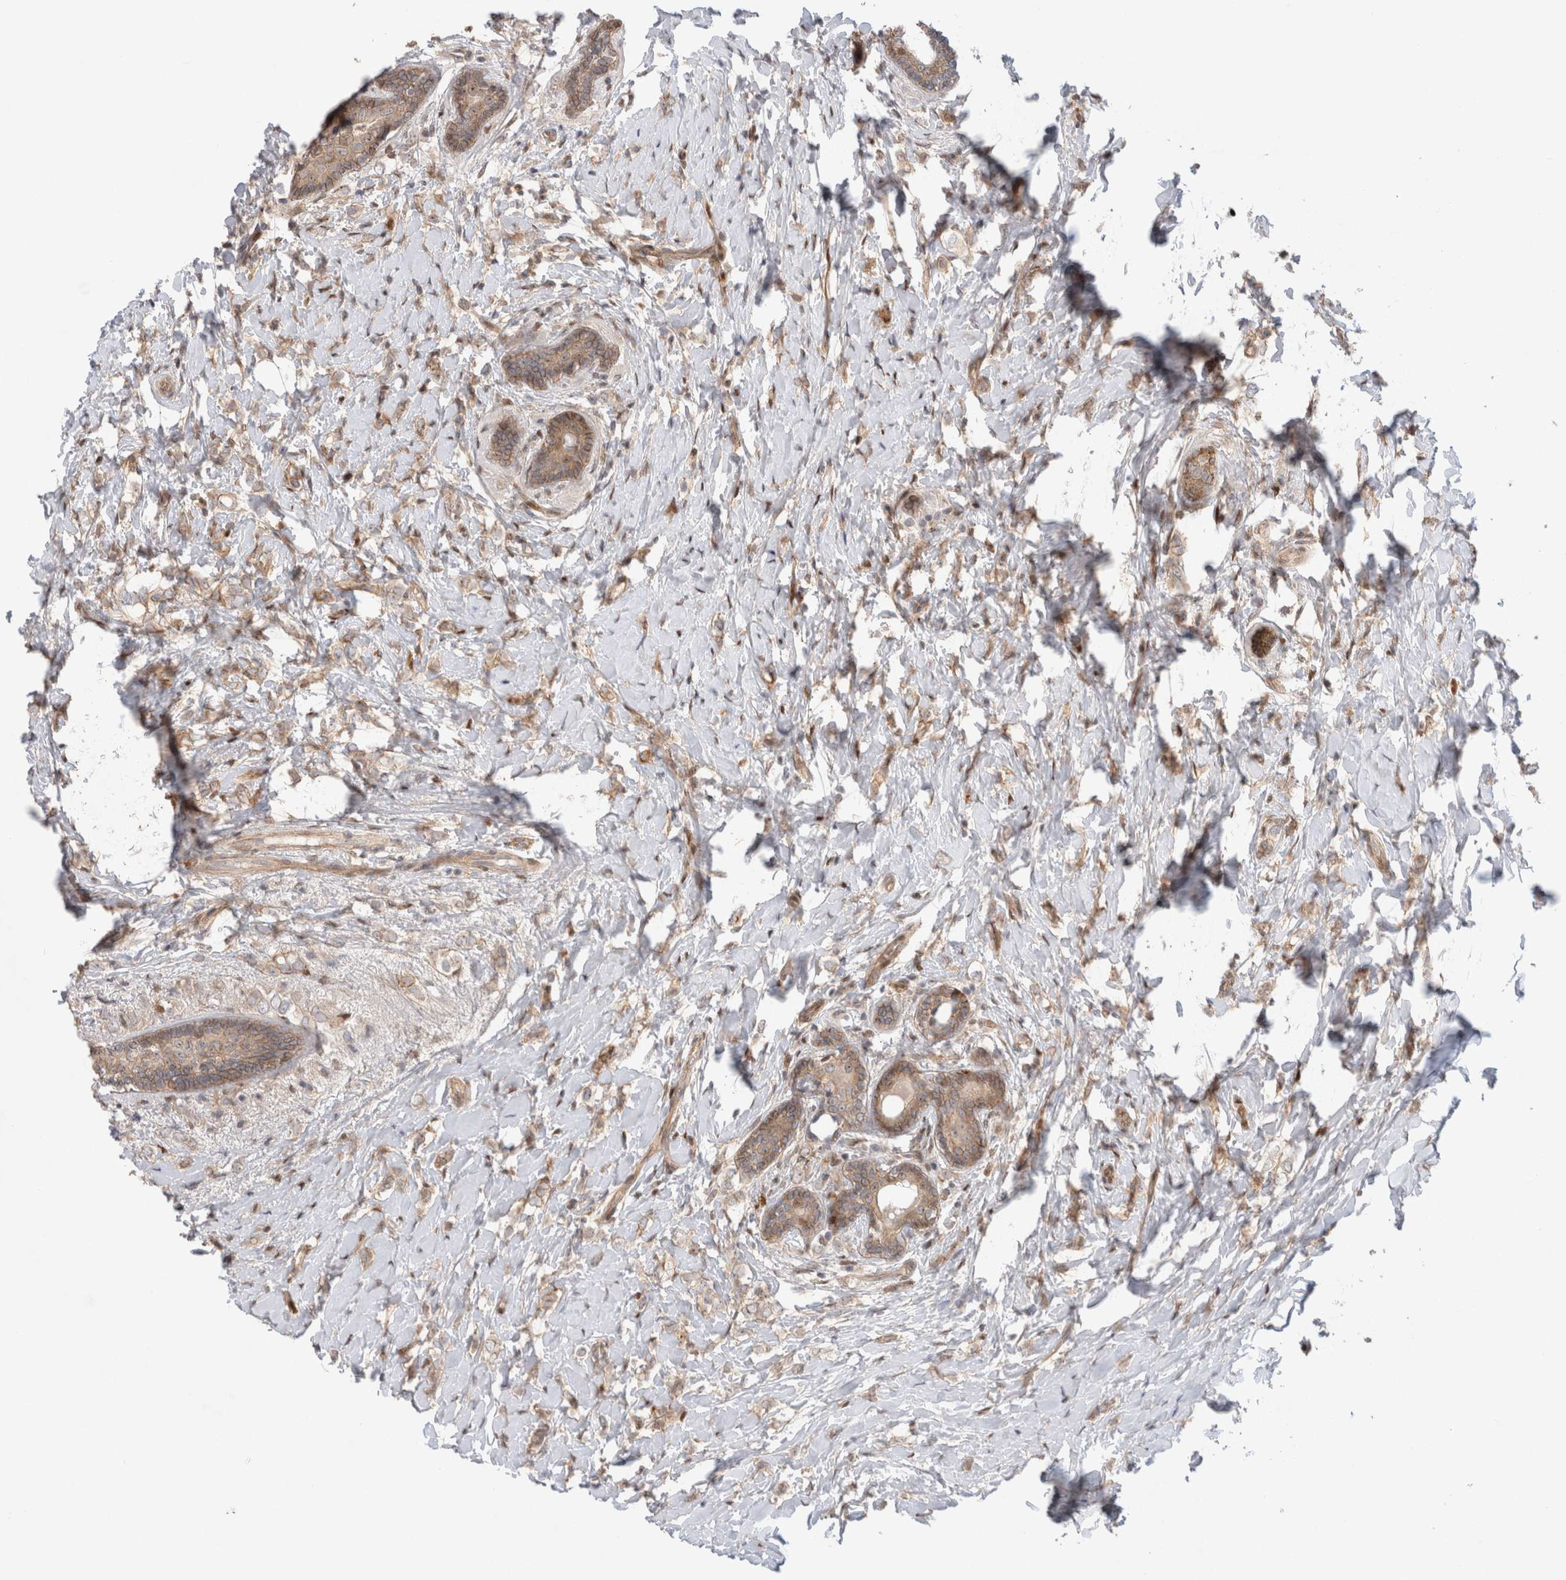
{"staining": {"intensity": "weak", "quantity": ">75%", "location": "cytoplasmic/membranous"}, "tissue": "breast cancer", "cell_type": "Tumor cells", "image_type": "cancer", "snomed": [{"axis": "morphology", "description": "Normal tissue, NOS"}, {"axis": "morphology", "description": "Lobular carcinoma"}, {"axis": "topography", "description": "Breast"}], "caption": "Human lobular carcinoma (breast) stained with a brown dye reveals weak cytoplasmic/membranous positive staining in about >75% of tumor cells.", "gene": "TCF4", "patient": {"sex": "female", "age": 47}}